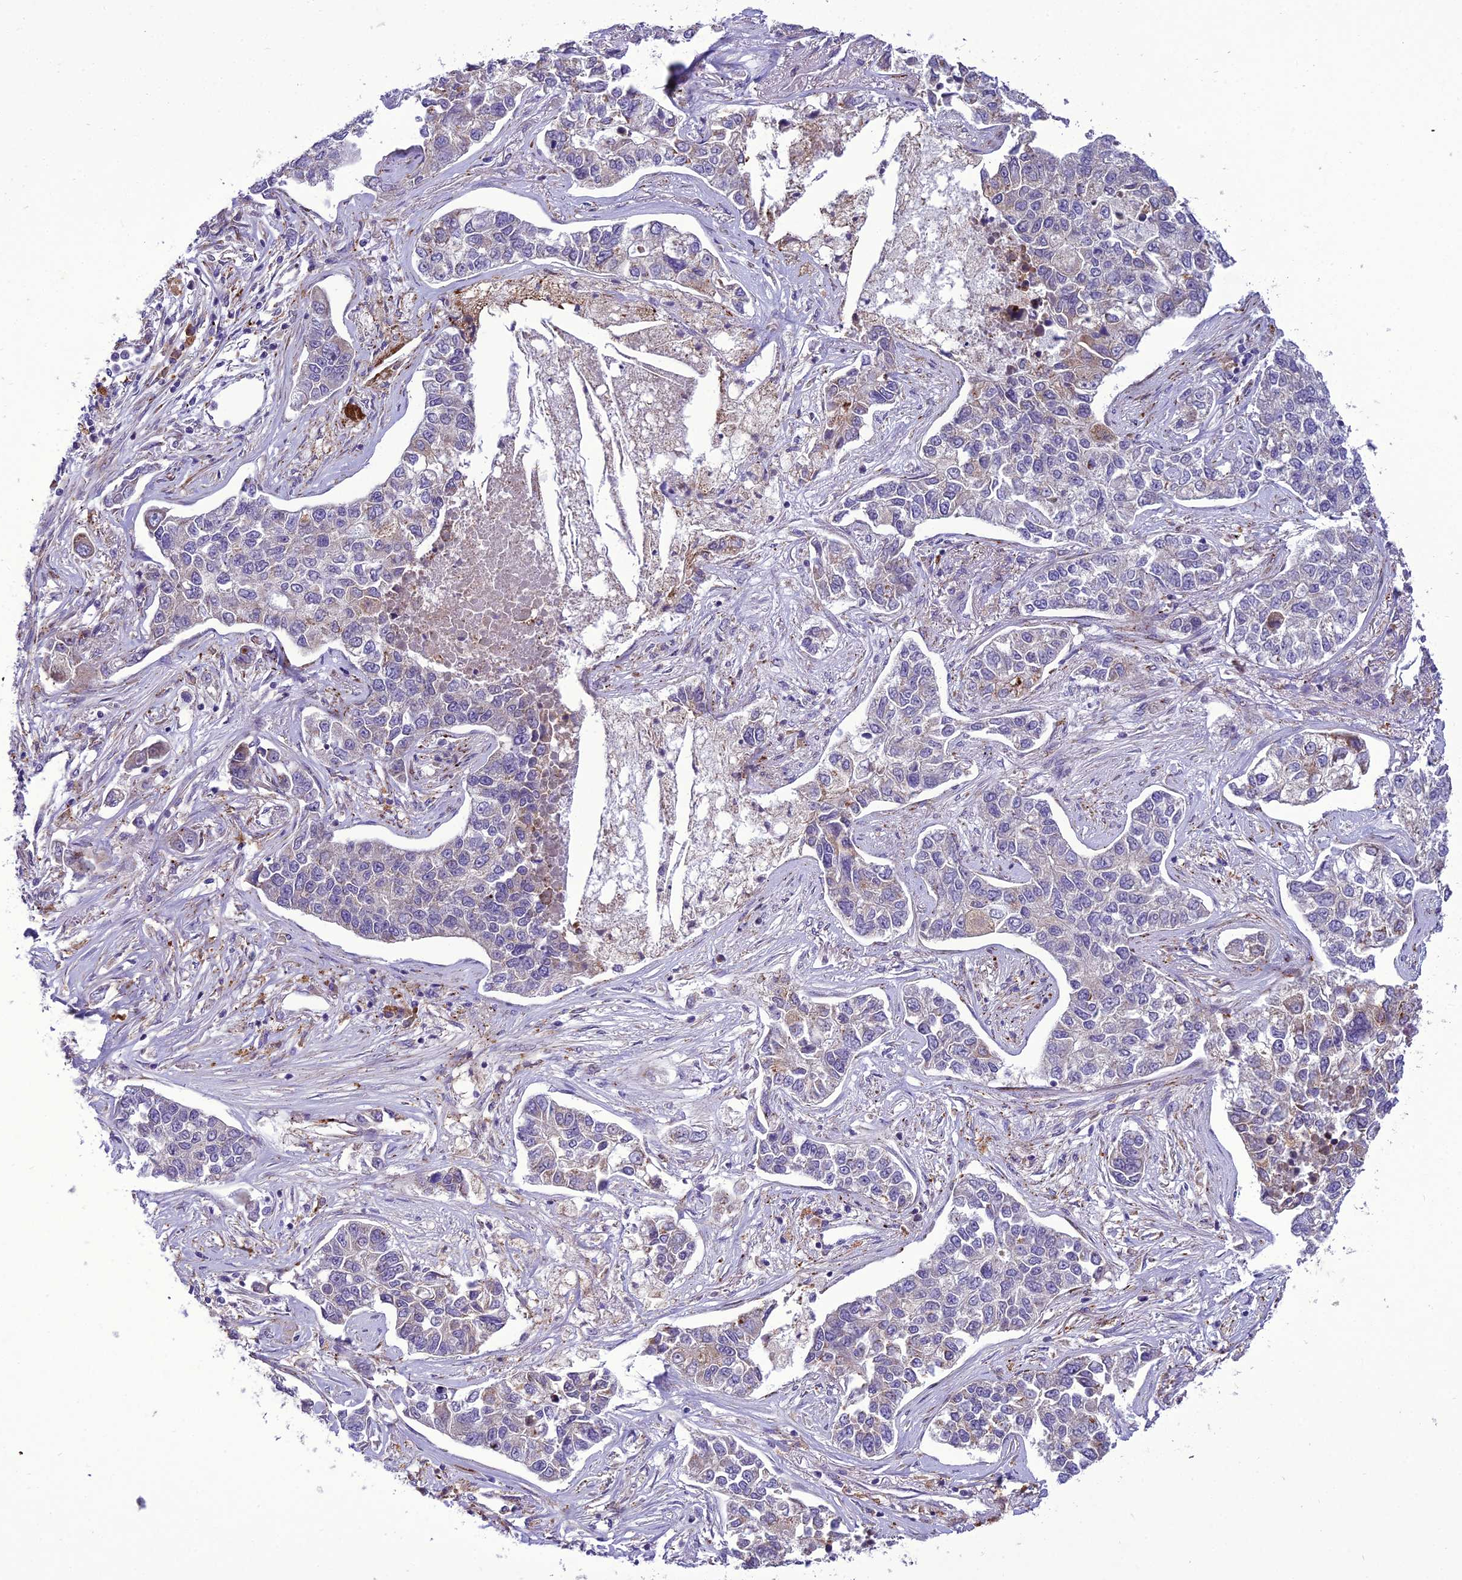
{"staining": {"intensity": "weak", "quantity": "<25%", "location": "cytoplasmic/membranous"}, "tissue": "lung cancer", "cell_type": "Tumor cells", "image_type": "cancer", "snomed": [{"axis": "morphology", "description": "Adenocarcinoma, NOS"}, {"axis": "topography", "description": "Lung"}], "caption": "Immunohistochemistry micrograph of human adenocarcinoma (lung) stained for a protein (brown), which displays no expression in tumor cells.", "gene": "NEURL2", "patient": {"sex": "male", "age": 49}}